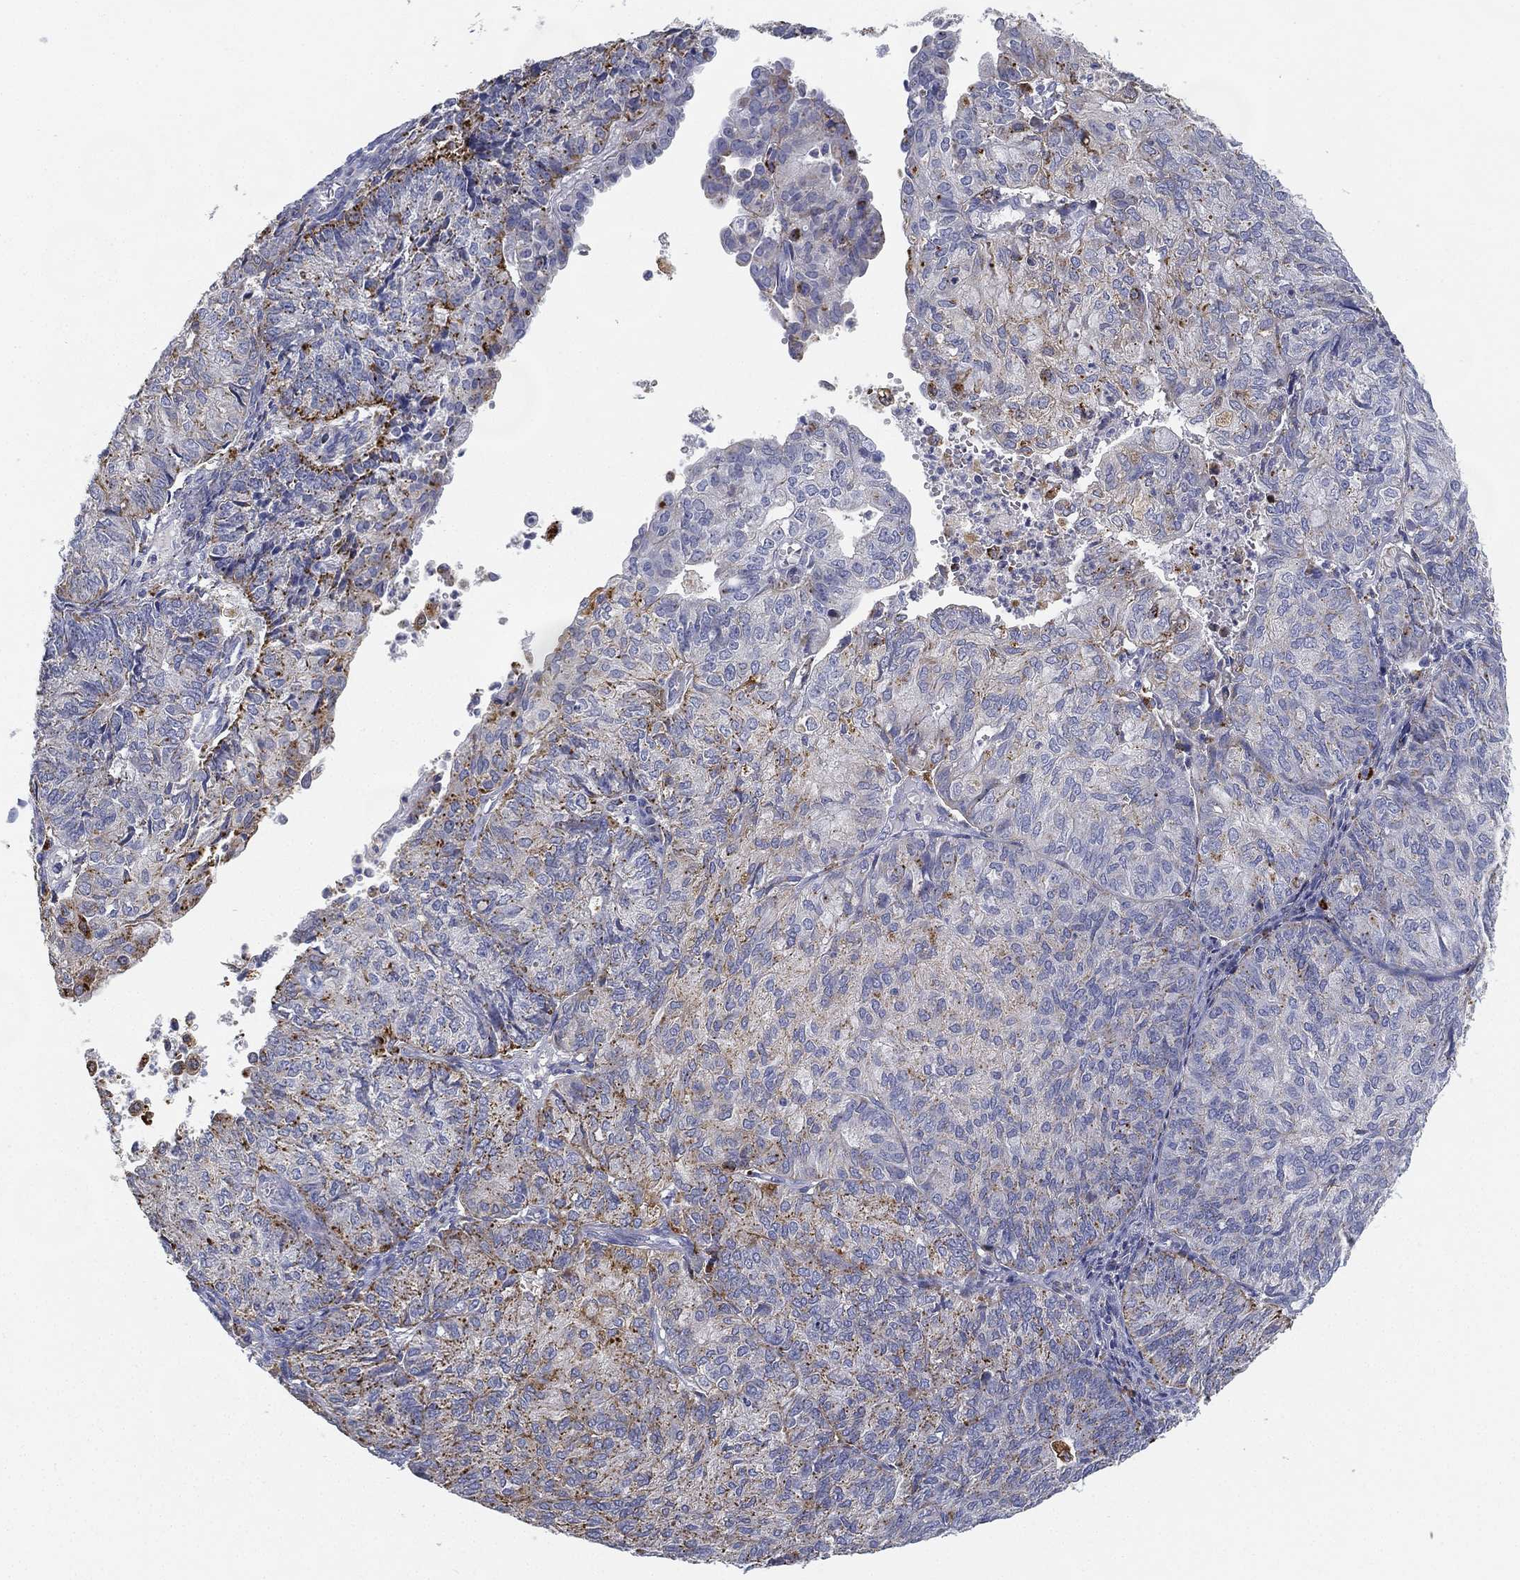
{"staining": {"intensity": "moderate", "quantity": "<25%", "location": "cytoplasmic/membranous"}, "tissue": "endometrial cancer", "cell_type": "Tumor cells", "image_type": "cancer", "snomed": [{"axis": "morphology", "description": "Adenocarcinoma, NOS"}, {"axis": "topography", "description": "Endometrium"}], "caption": "Endometrial adenocarcinoma stained with DAB immunohistochemistry (IHC) reveals low levels of moderate cytoplasmic/membranous expression in about <25% of tumor cells.", "gene": "NPC2", "patient": {"sex": "female", "age": 82}}